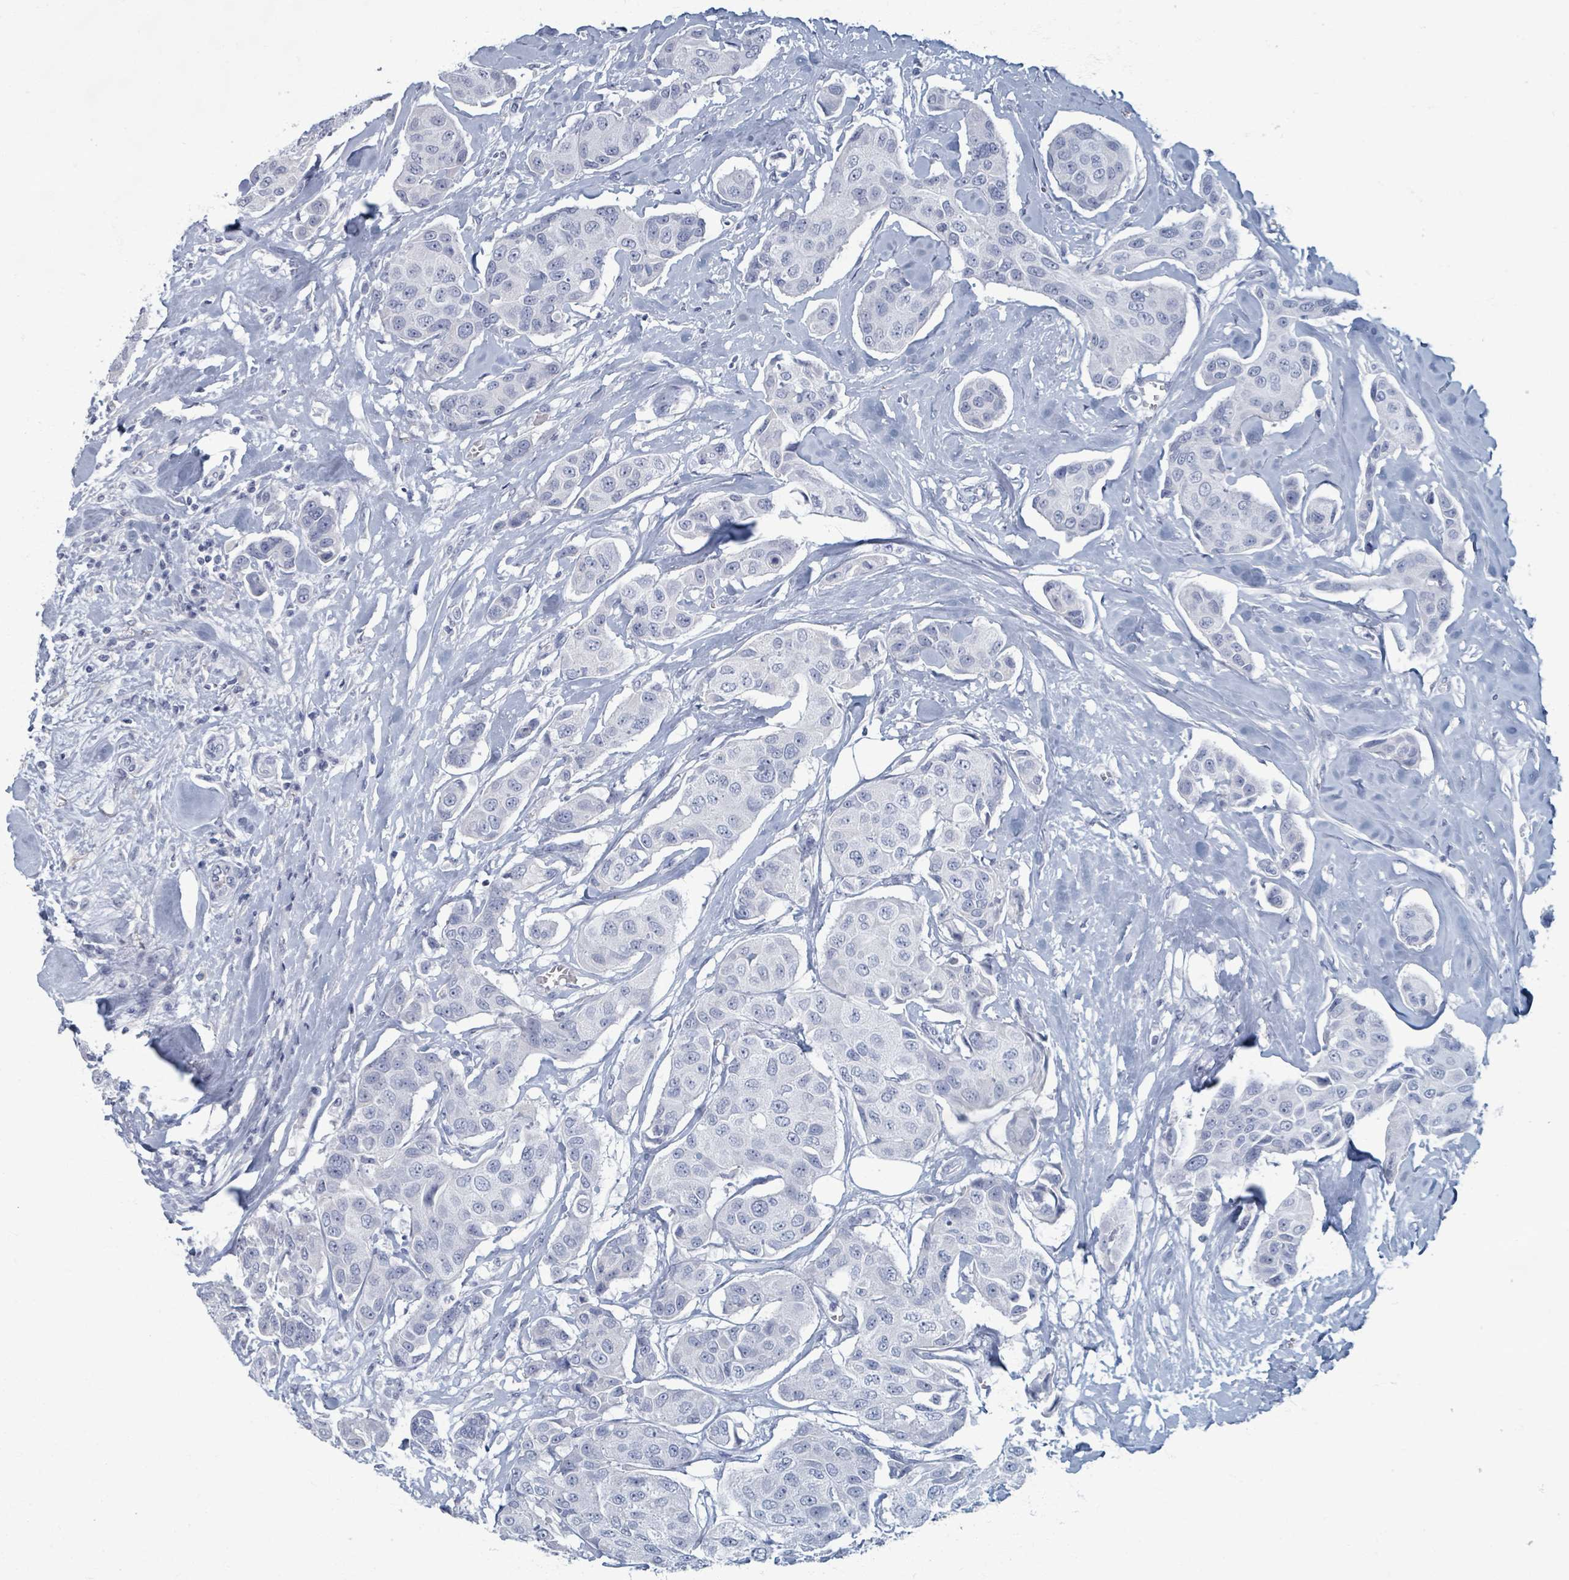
{"staining": {"intensity": "negative", "quantity": "none", "location": "none"}, "tissue": "breast cancer", "cell_type": "Tumor cells", "image_type": "cancer", "snomed": [{"axis": "morphology", "description": "Duct carcinoma"}, {"axis": "topography", "description": "Breast"}, {"axis": "topography", "description": "Lymph node"}], "caption": "Immunohistochemical staining of human breast invasive ductal carcinoma demonstrates no significant staining in tumor cells.", "gene": "TAS2R1", "patient": {"sex": "female", "age": 80}}